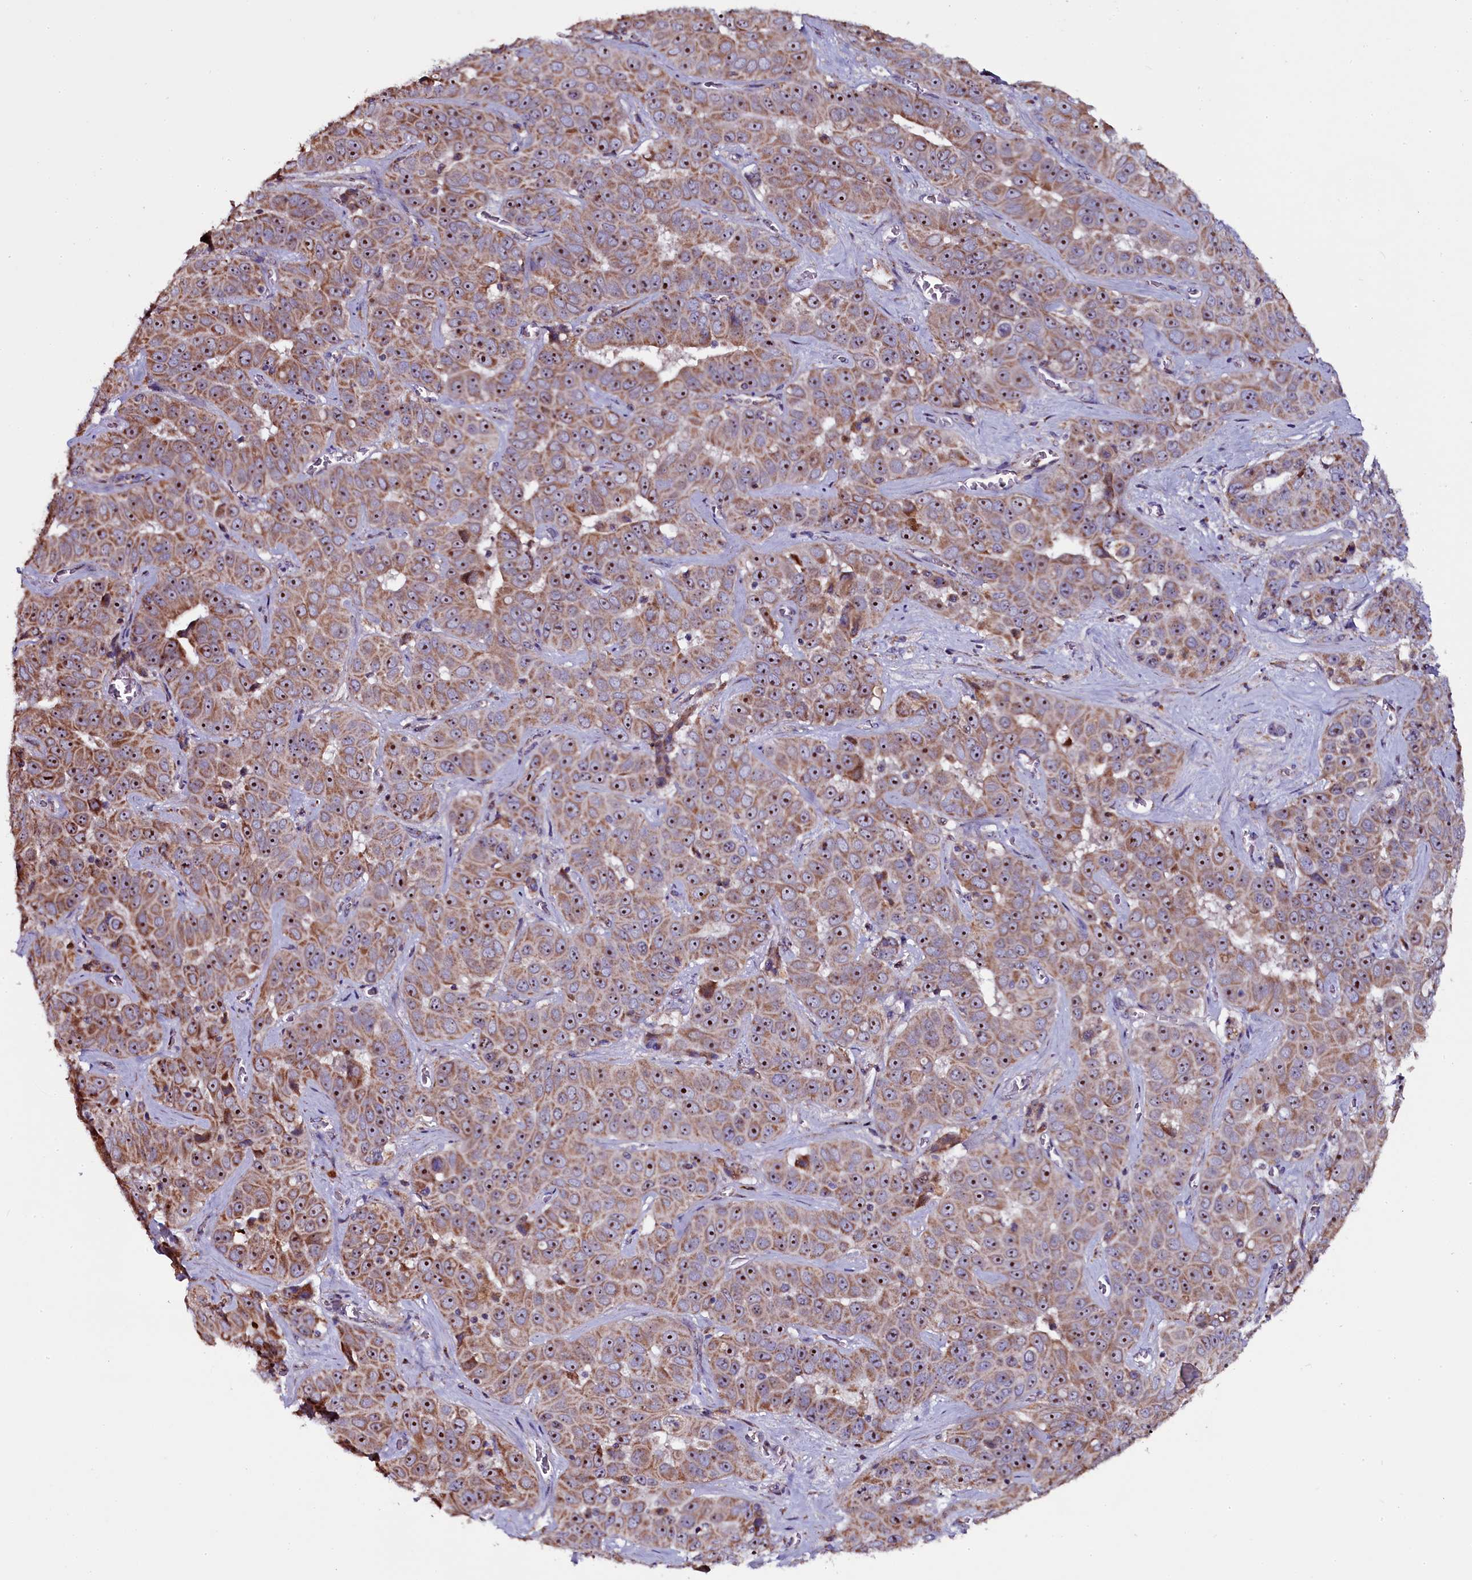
{"staining": {"intensity": "moderate", "quantity": ">75%", "location": "cytoplasmic/membranous,nuclear"}, "tissue": "liver cancer", "cell_type": "Tumor cells", "image_type": "cancer", "snomed": [{"axis": "morphology", "description": "Cholangiocarcinoma"}, {"axis": "topography", "description": "Liver"}], "caption": "Liver cancer was stained to show a protein in brown. There is medium levels of moderate cytoplasmic/membranous and nuclear positivity in approximately >75% of tumor cells. The staining is performed using DAB brown chromogen to label protein expression. The nuclei are counter-stained blue using hematoxylin.", "gene": "NAA80", "patient": {"sex": "female", "age": 52}}